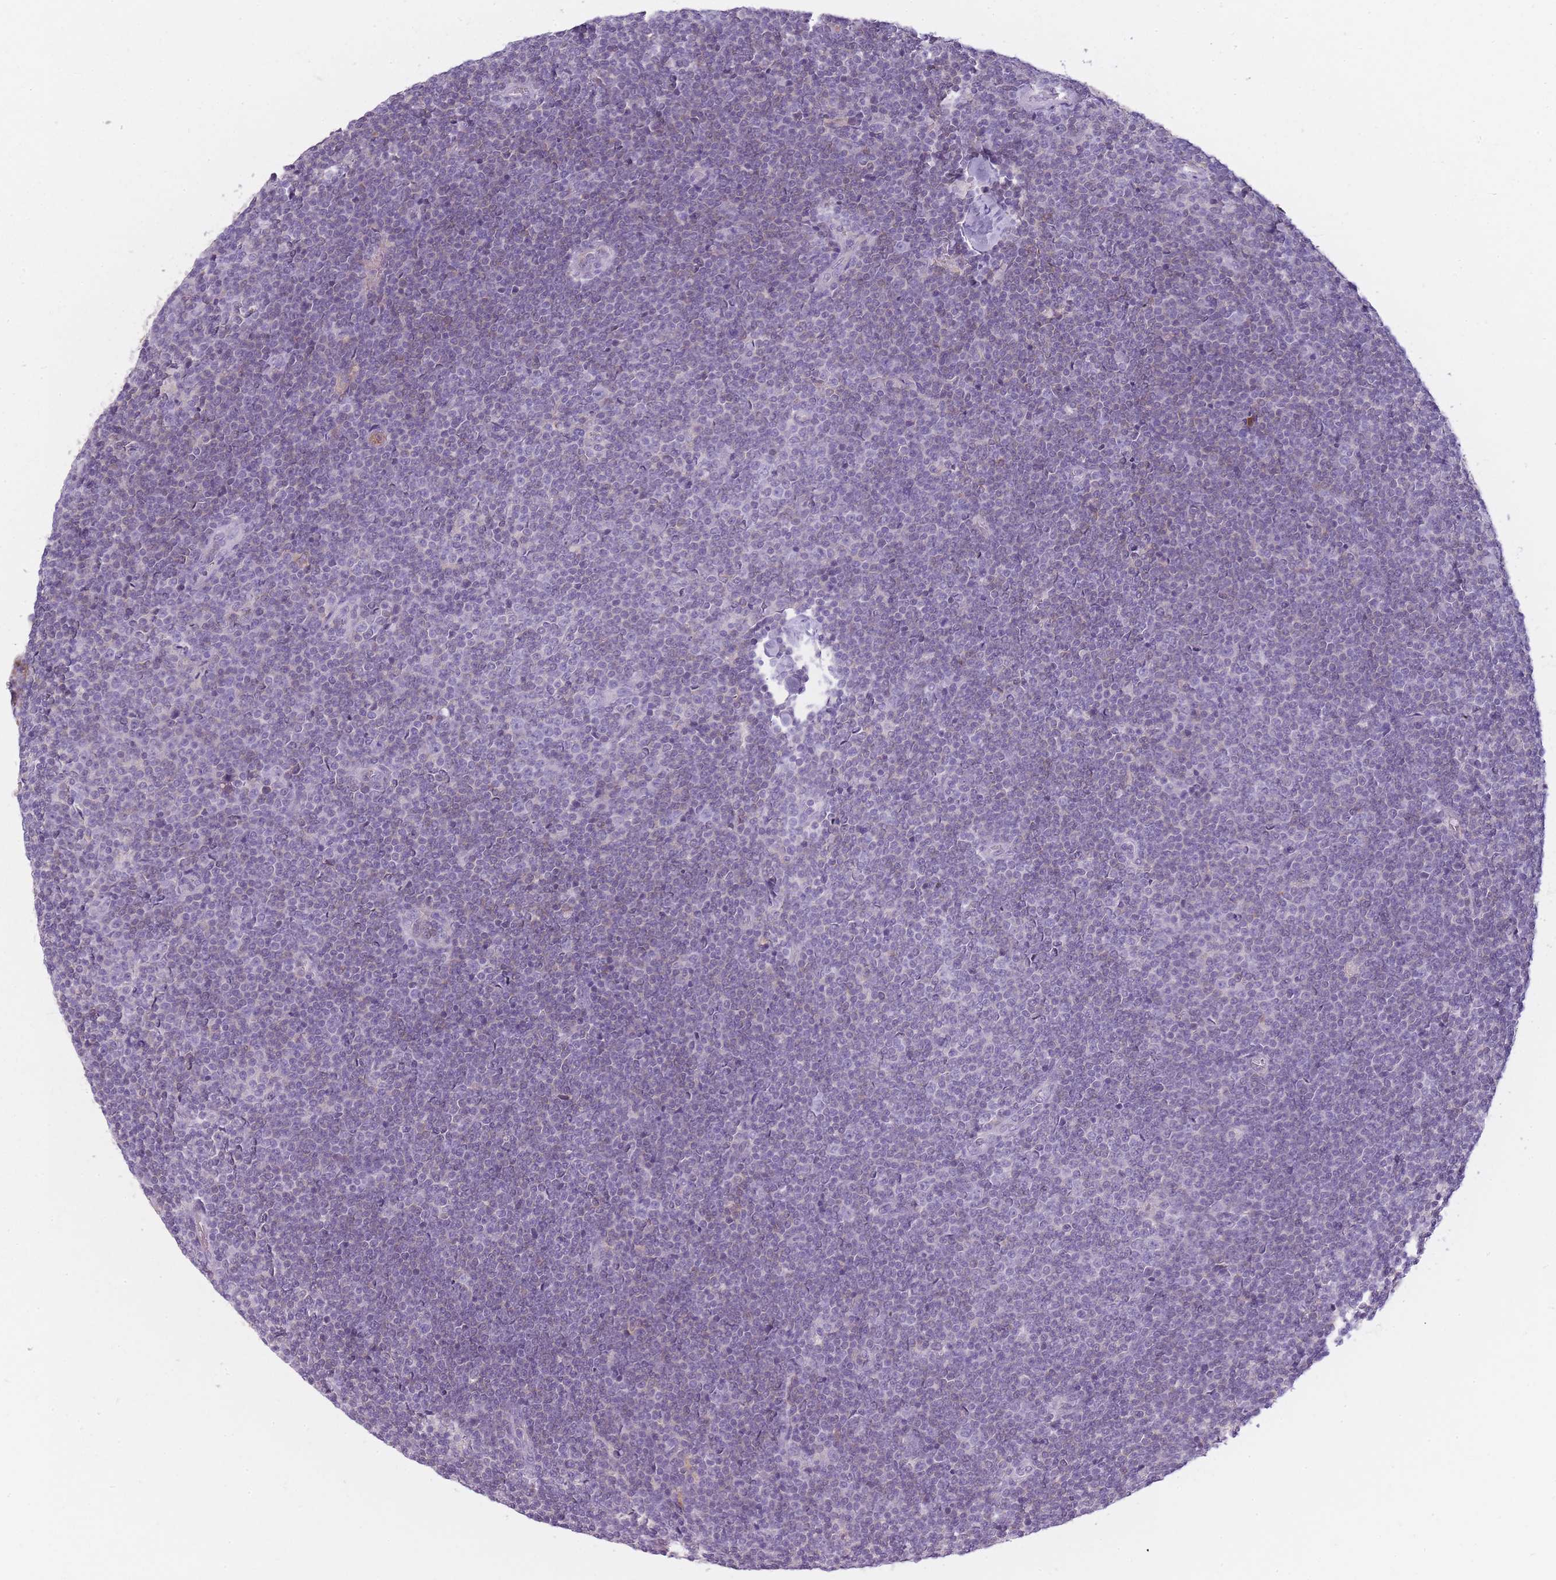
{"staining": {"intensity": "negative", "quantity": "none", "location": "none"}, "tissue": "lymphoma", "cell_type": "Tumor cells", "image_type": "cancer", "snomed": [{"axis": "morphology", "description": "Malignant lymphoma, non-Hodgkin's type, Low grade"}, {"axis": "topography", "description": "Lymph node"}], "caption": "Lymphoma stained for a protein using IHC demonstrates no staining tumor cells.", "gene": "NDST2", "patient": {"sex": "male", "age": 48}}